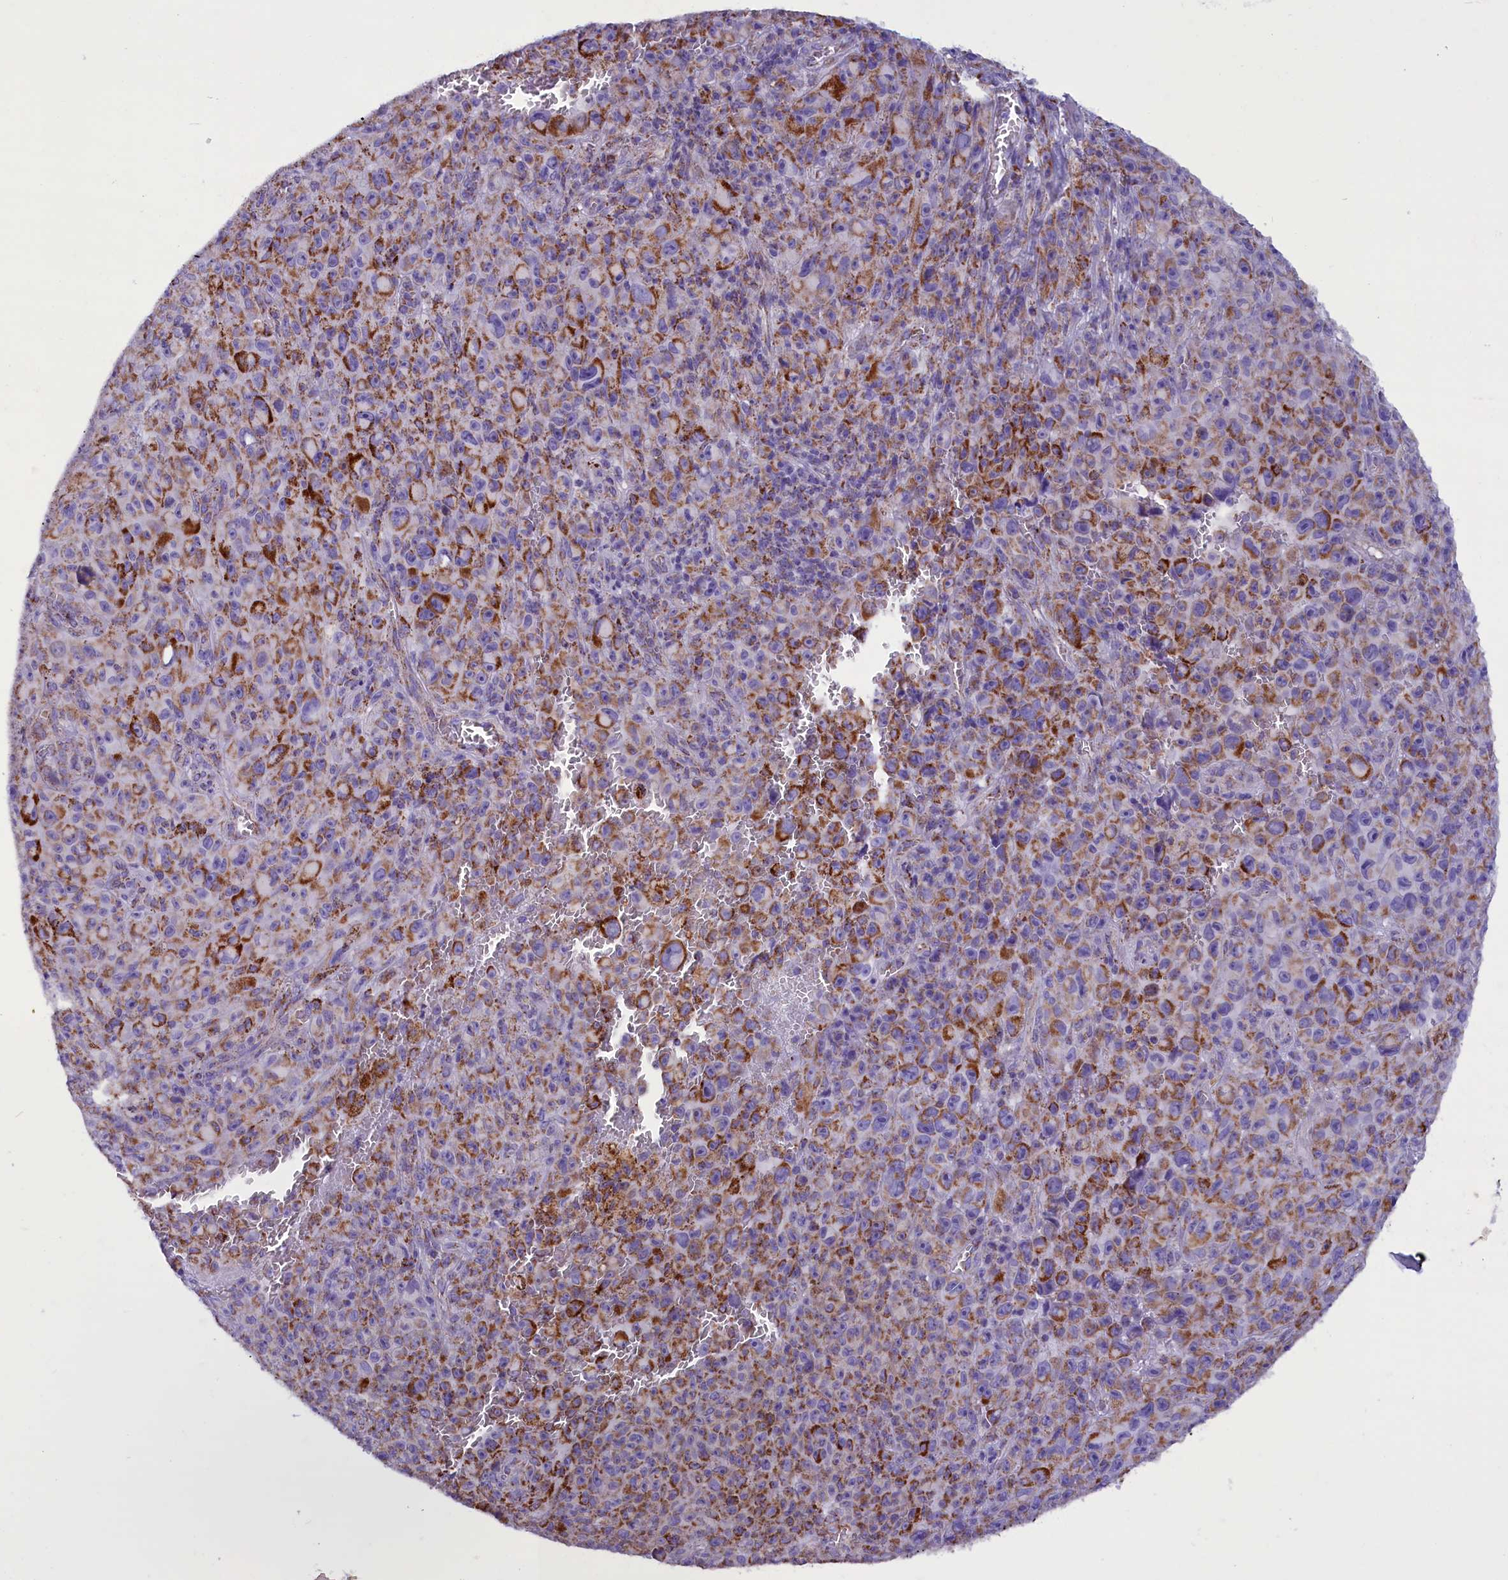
{"staining": {"intensity": "strong", "quantity": "25%-75%", "location": "cytoplasmic/membranous"}, "tissue": "melanoma", "cell_type": "Tumor cells", "image_type": "cancer", "snomed": [{"axis": "morphology", "description": "Malignant melanoma, NOS"}, {"axis": "topography", "description": "Skin"}], "caption": "This micrograph demonstrates melanoma stained with immunohistochemistry to label a protein in brown. The cytoplasmic/membranous of tumor cells show strong positivity for the protein. Nuclei are counter-stained blue.", "gene": "ICA1L", "patient": {"sex": "female", "age": 82}}